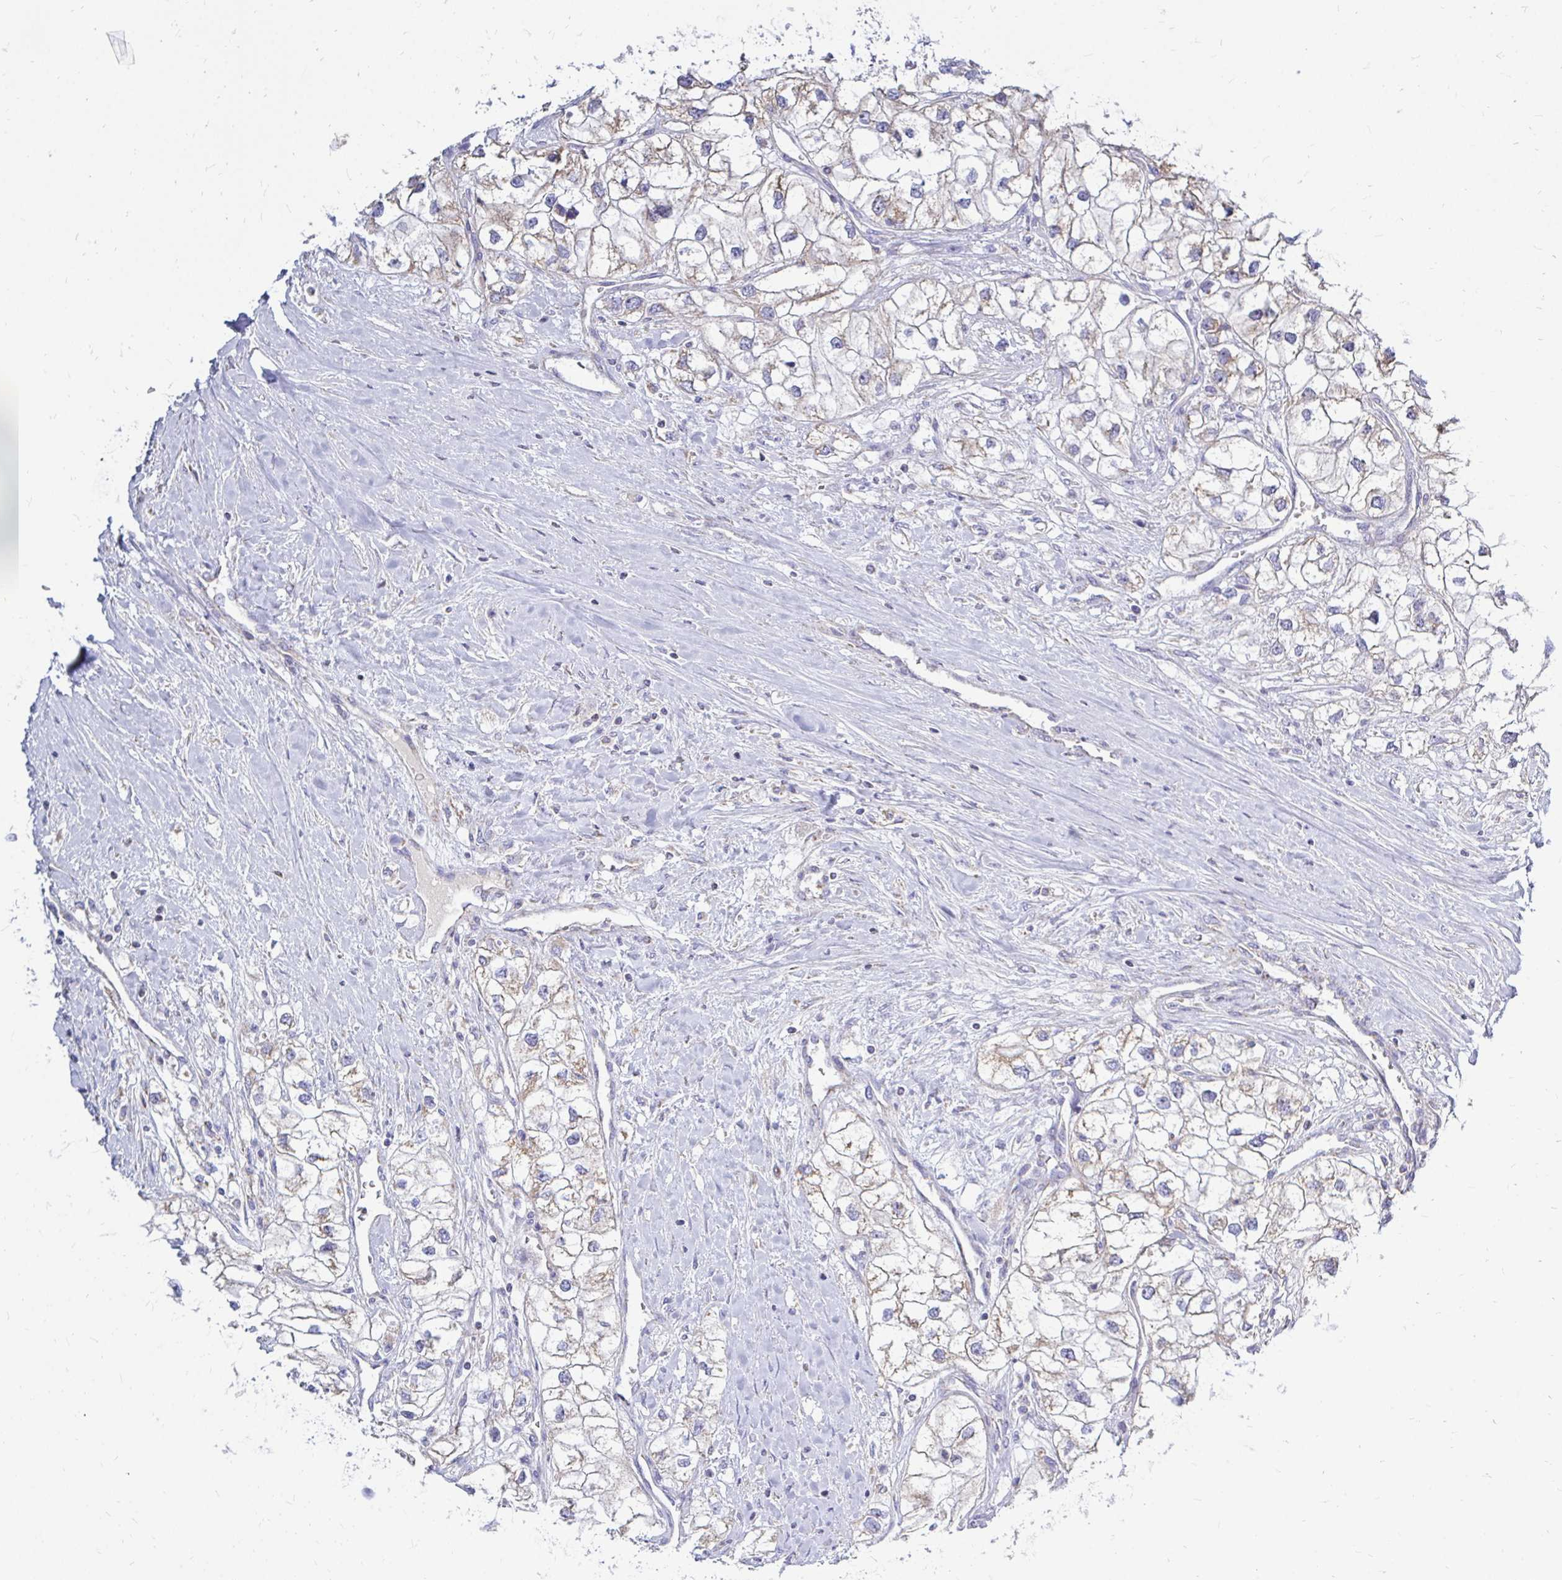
{"staining": {"intensity": "weak", "quantity": ">75%", "location": "cytoplasmic/membranous"}, "tissue": "renal cancer", "cell_type": "Tumor cells", "image_type": "cancer", "snomed": [{"axis": "morphology", "description": "Adenocarcinoma, NOS"}, {"axis": "topography", "description": "Kidney"}], "caption": "Immunohistochemistry (IHC) of renal cancer reveals low levels of weak cytoplasmic/membranous expression in approximately >75% of tumor cells. (DAB (3,3'-diaminobenzidine) IHC with brightfield microscopy, high magnification).", "gene": "OR10R2", "patient": {"sex": "male", "age": 59}}